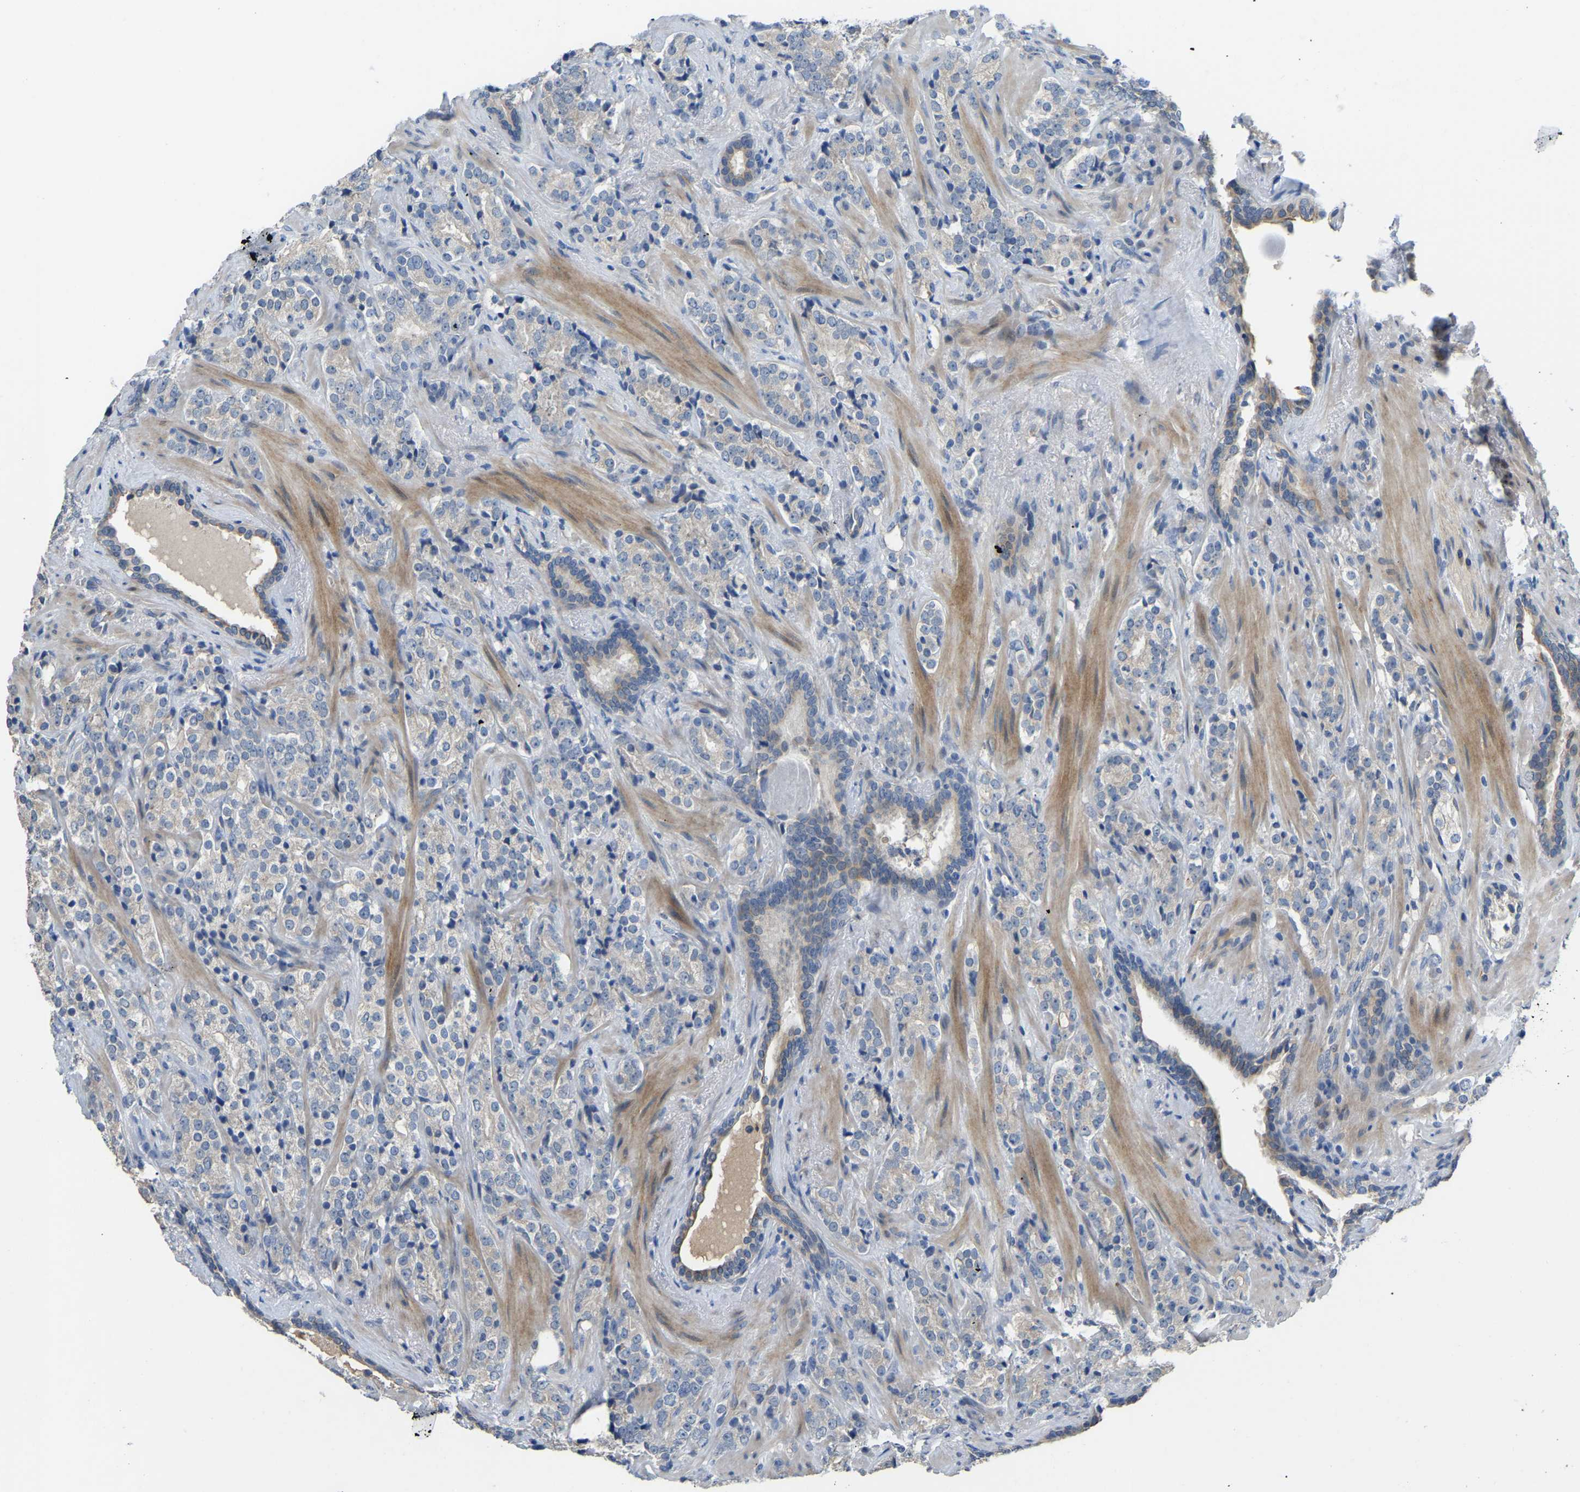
{"staining": {"intensity": "negative", "quantity": "none", "location": "none"}, "tissue": "prostate cancer", "cell_type": "Tumor cells", "image_type": "cancer", "snomed": [{"axis": "morphology", "description": "Adenocarcinoma, High grade"}, {"axis": "topography", "description": "Prostate"}], "caption": "DAB (3,3'-diaminobenzidine) immunohistochemical staining of human prostate cancer reveals no significant staining in tumor cells.", "gene": "HIGD2B", "patient": {"sex": "male", "age": 71}}